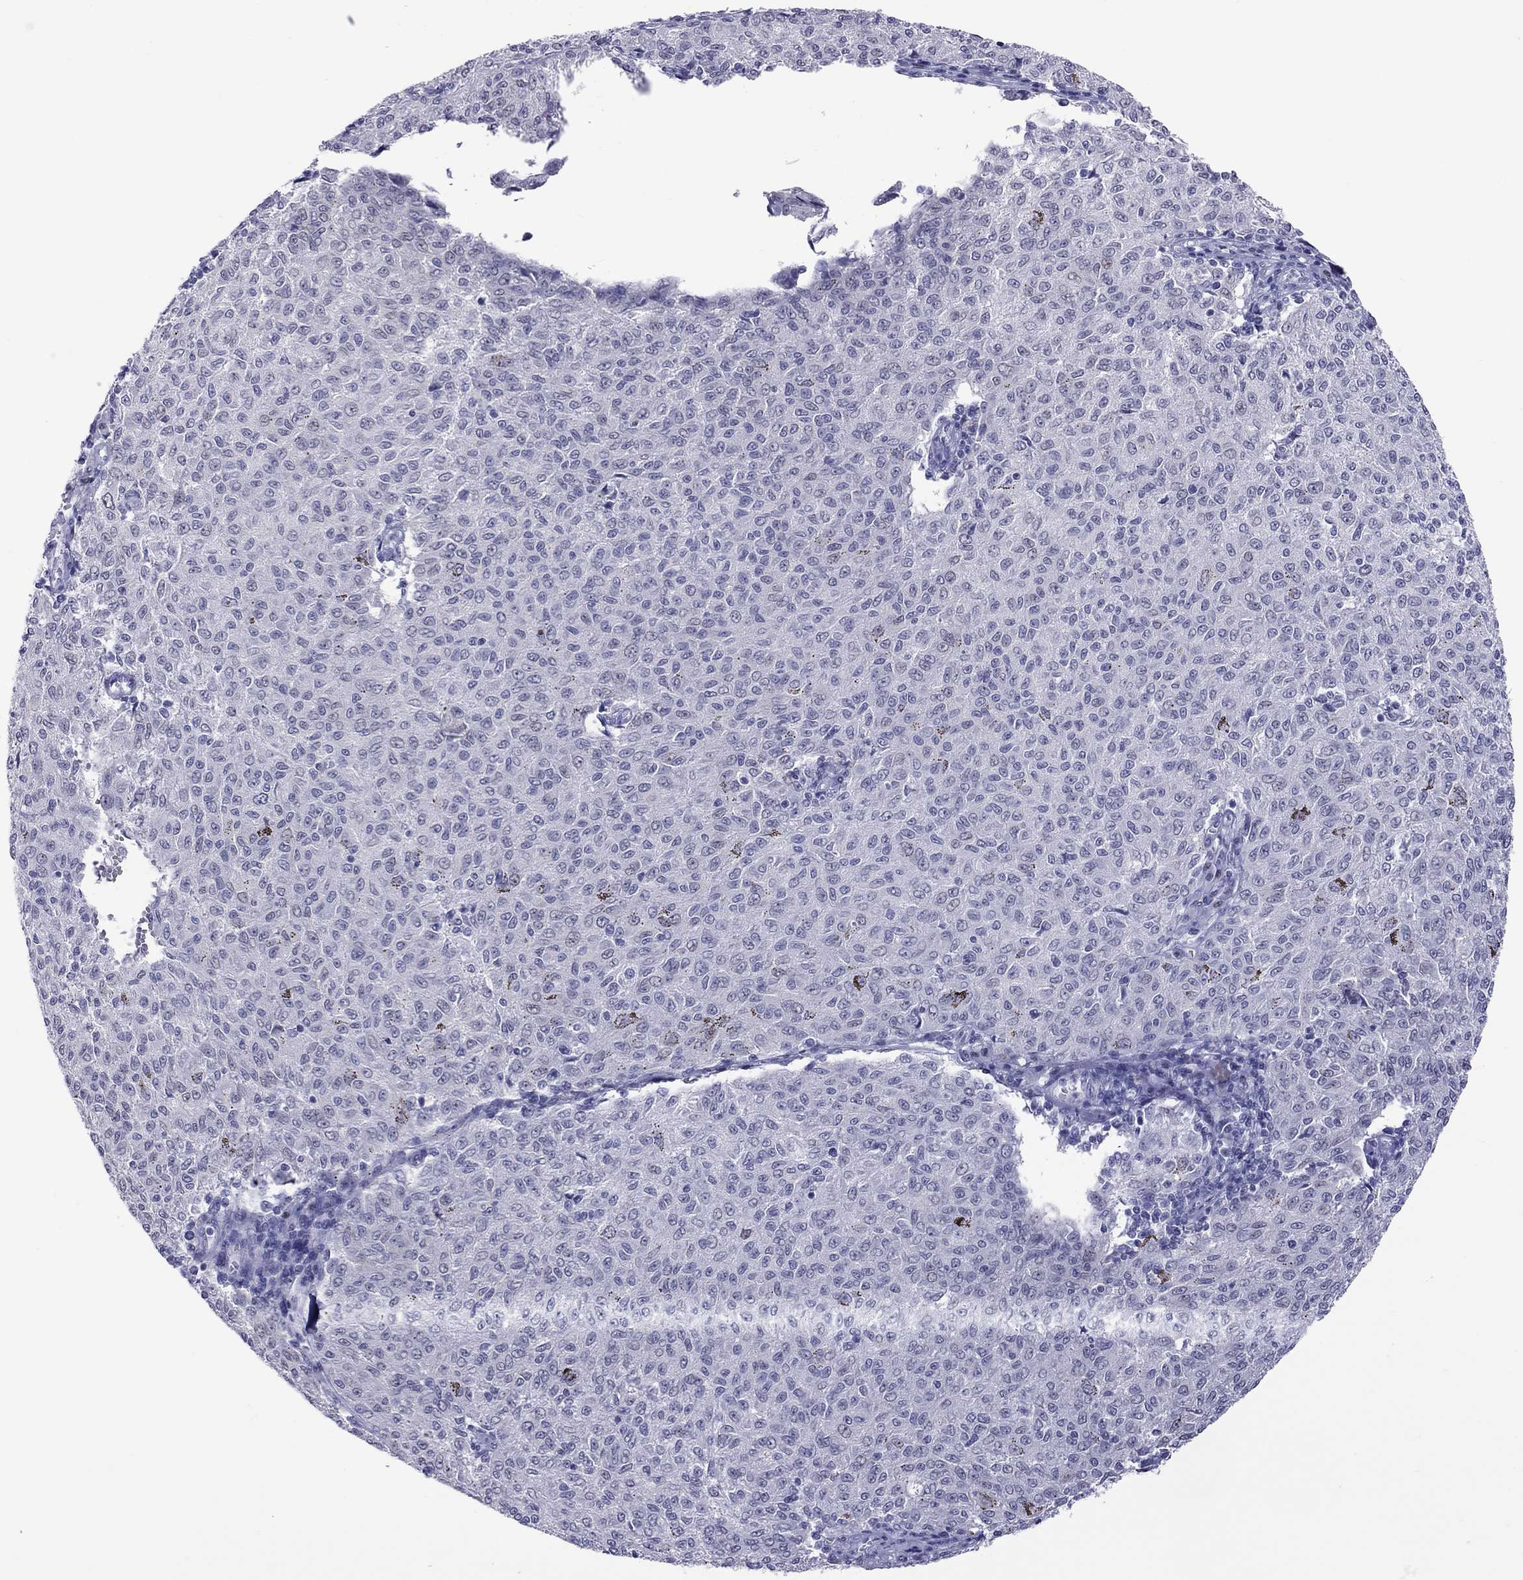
{"staining": {"intensity": "negative", "quantity": "none", "location": "none"}, "tissue": "melanoma", "cell_type": "Tumor cells", "image_type": "cancer", "snomed": [{"axis": "morphology", "description": "Malignant melanoma, NOS"}, {"axis": "topography", "description": "Skin"}], "caption": "DAB (3,3'-diaminobenzidine) immunohistochemical staining of human malignant melanoma reveals no significant positivity in tumor cells. The staining was performed using DAB (3,3'-diaminobenzidine) to visualize the protein expression in brown, while the nuclei were stained in blue with hematoxylin (Magnification: 20x).", "gene": "CHRNB3", "patient": {"sex": "female", "age": 72}}